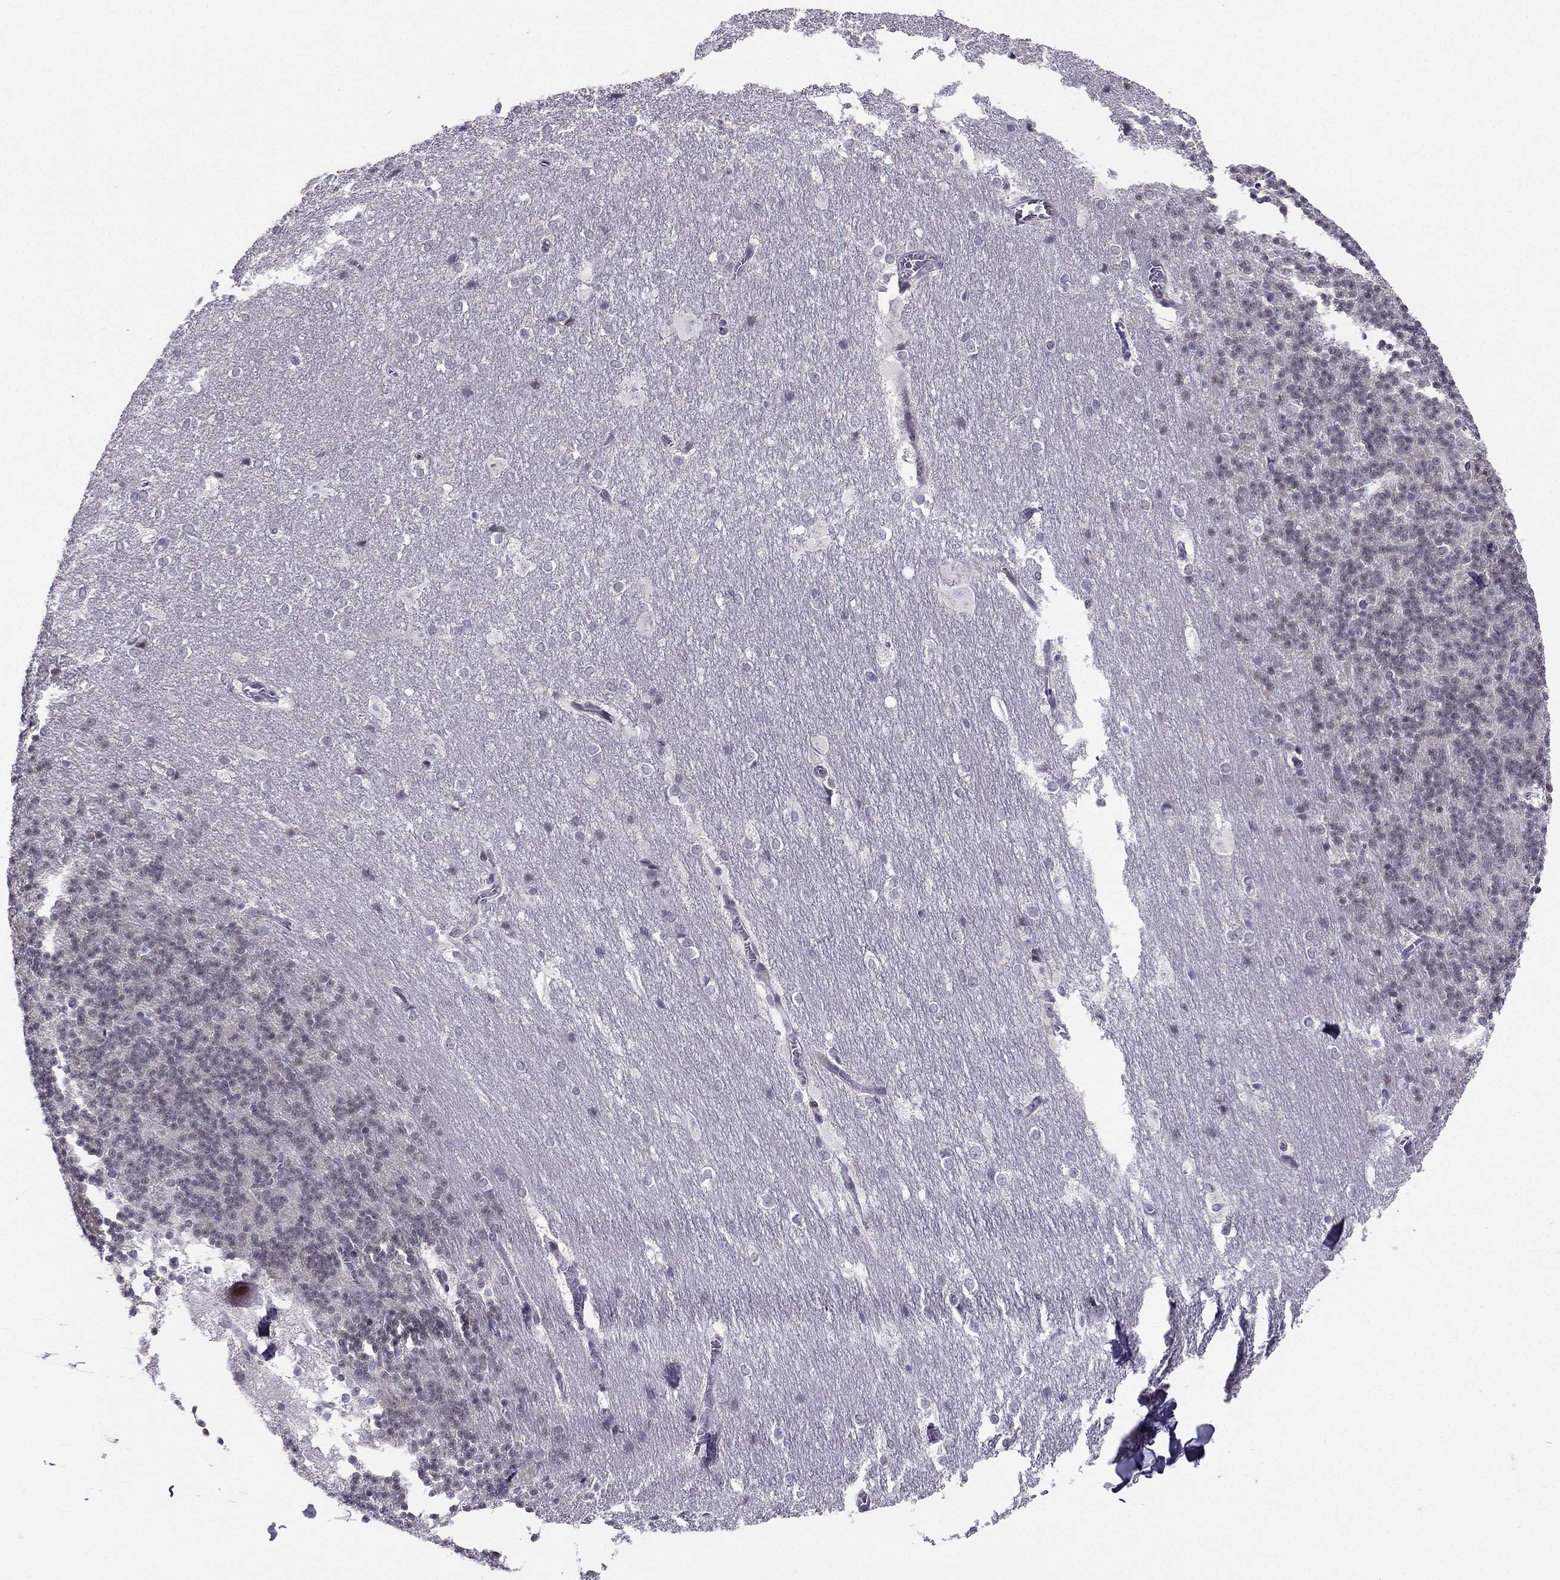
{"staining": {"intensity": "negative", "quantity": "none", "location": "none"}, "tissue": "cerebellum", "cell_type": "Cells in granular layer", "image_type": "normal", "snomed": [{"axis": "morphology", "description": "Normal tissue, NOS"}, {"axis": "topography", "description": "Cerebellum"}], "caption": "Protein analysis of normal cerebellum demonstrates no significant expression in cells in granular layer.", "gene": "RPRD2", "patient": {"sex": "female", "age": 19}}